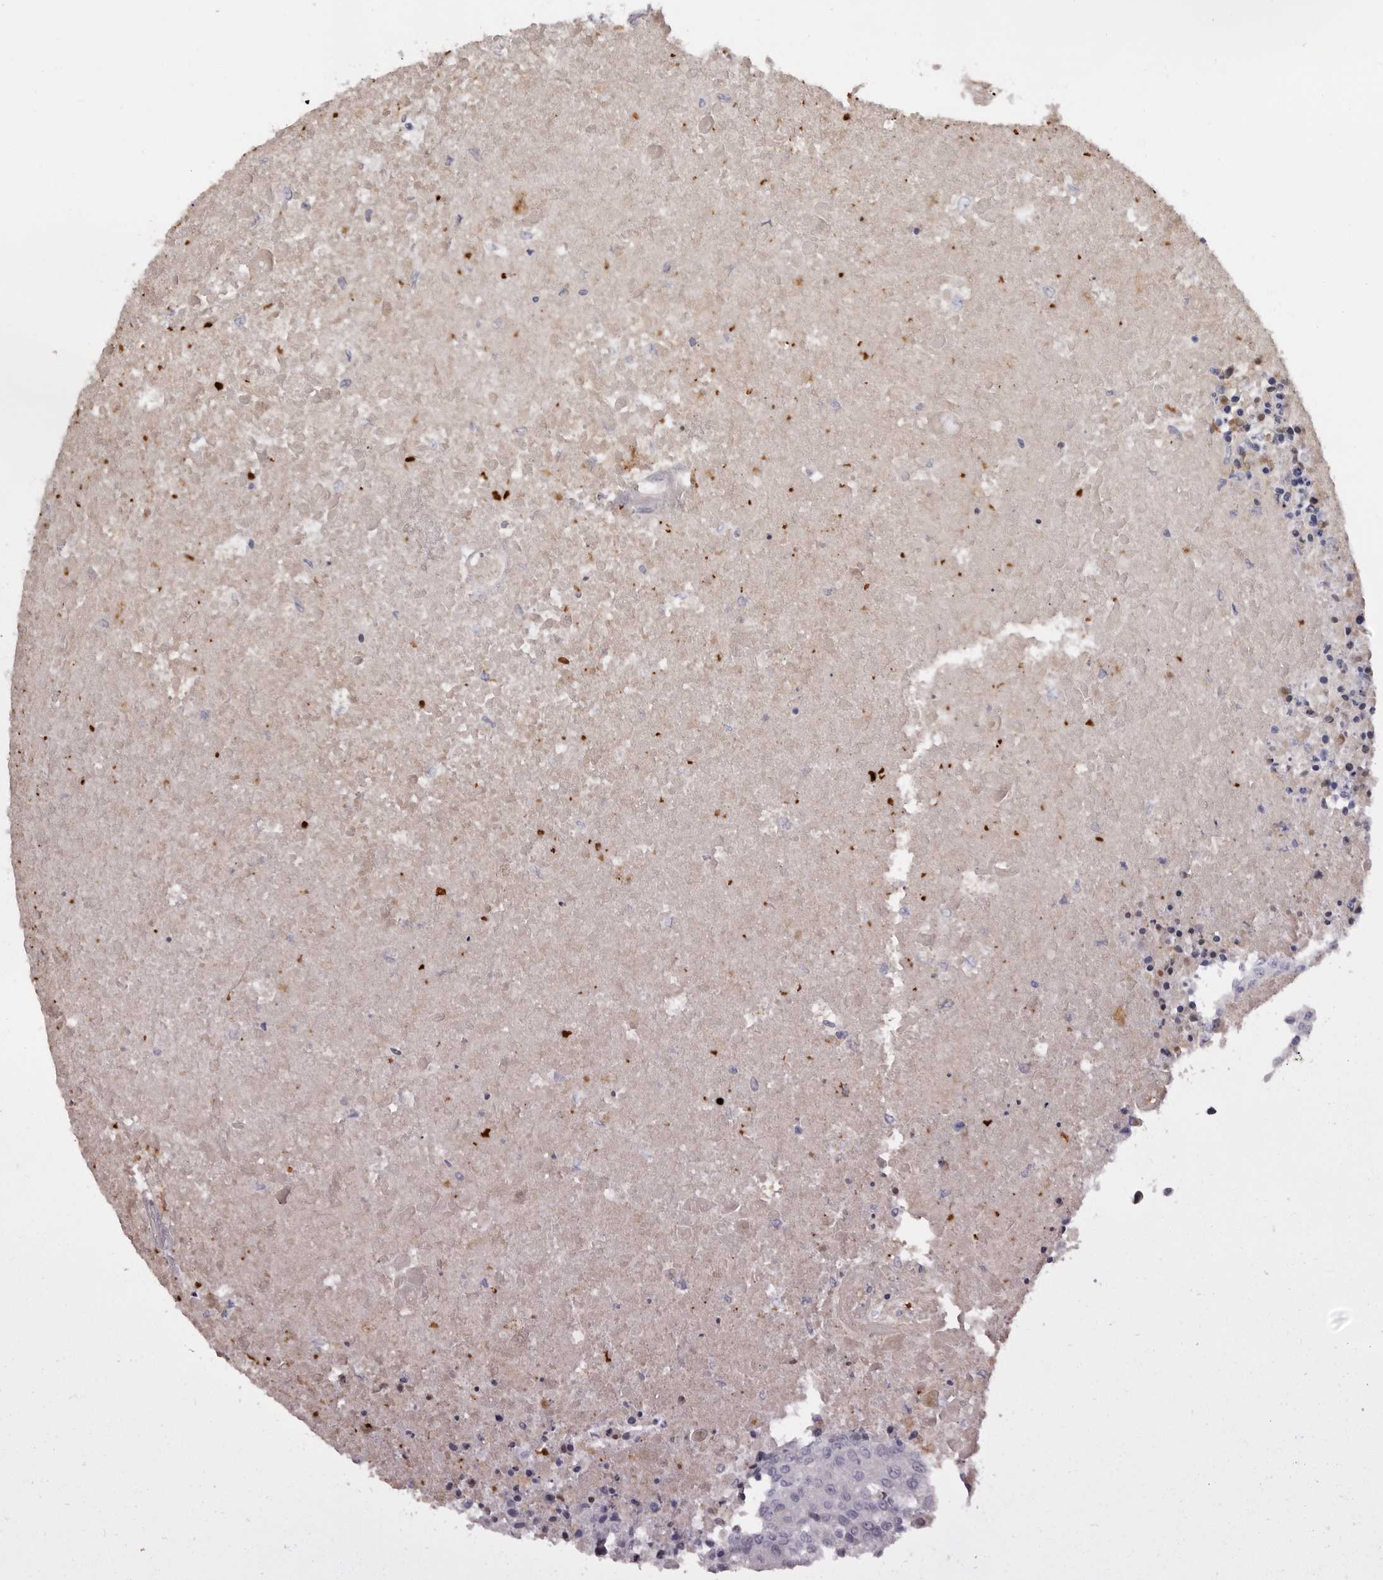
{"staining": {"intensity": "negative", "quantity": "none", "location": "none"}, "tissue": "urothelial cancer", "cell_type": "Tumor cells", "image_type": "cancer", "snomed": [{"axis": "morphology", "description": "Urothelial carcinoma, High grade"}, {"axis": "topography", "description": "Urinary bladder"}], "caption": "Tumor cells show no significant staining in high-grade urothelial carcinoma.", "gene": "KLHL38", "patient": {"sex": "female", "age": 85}}